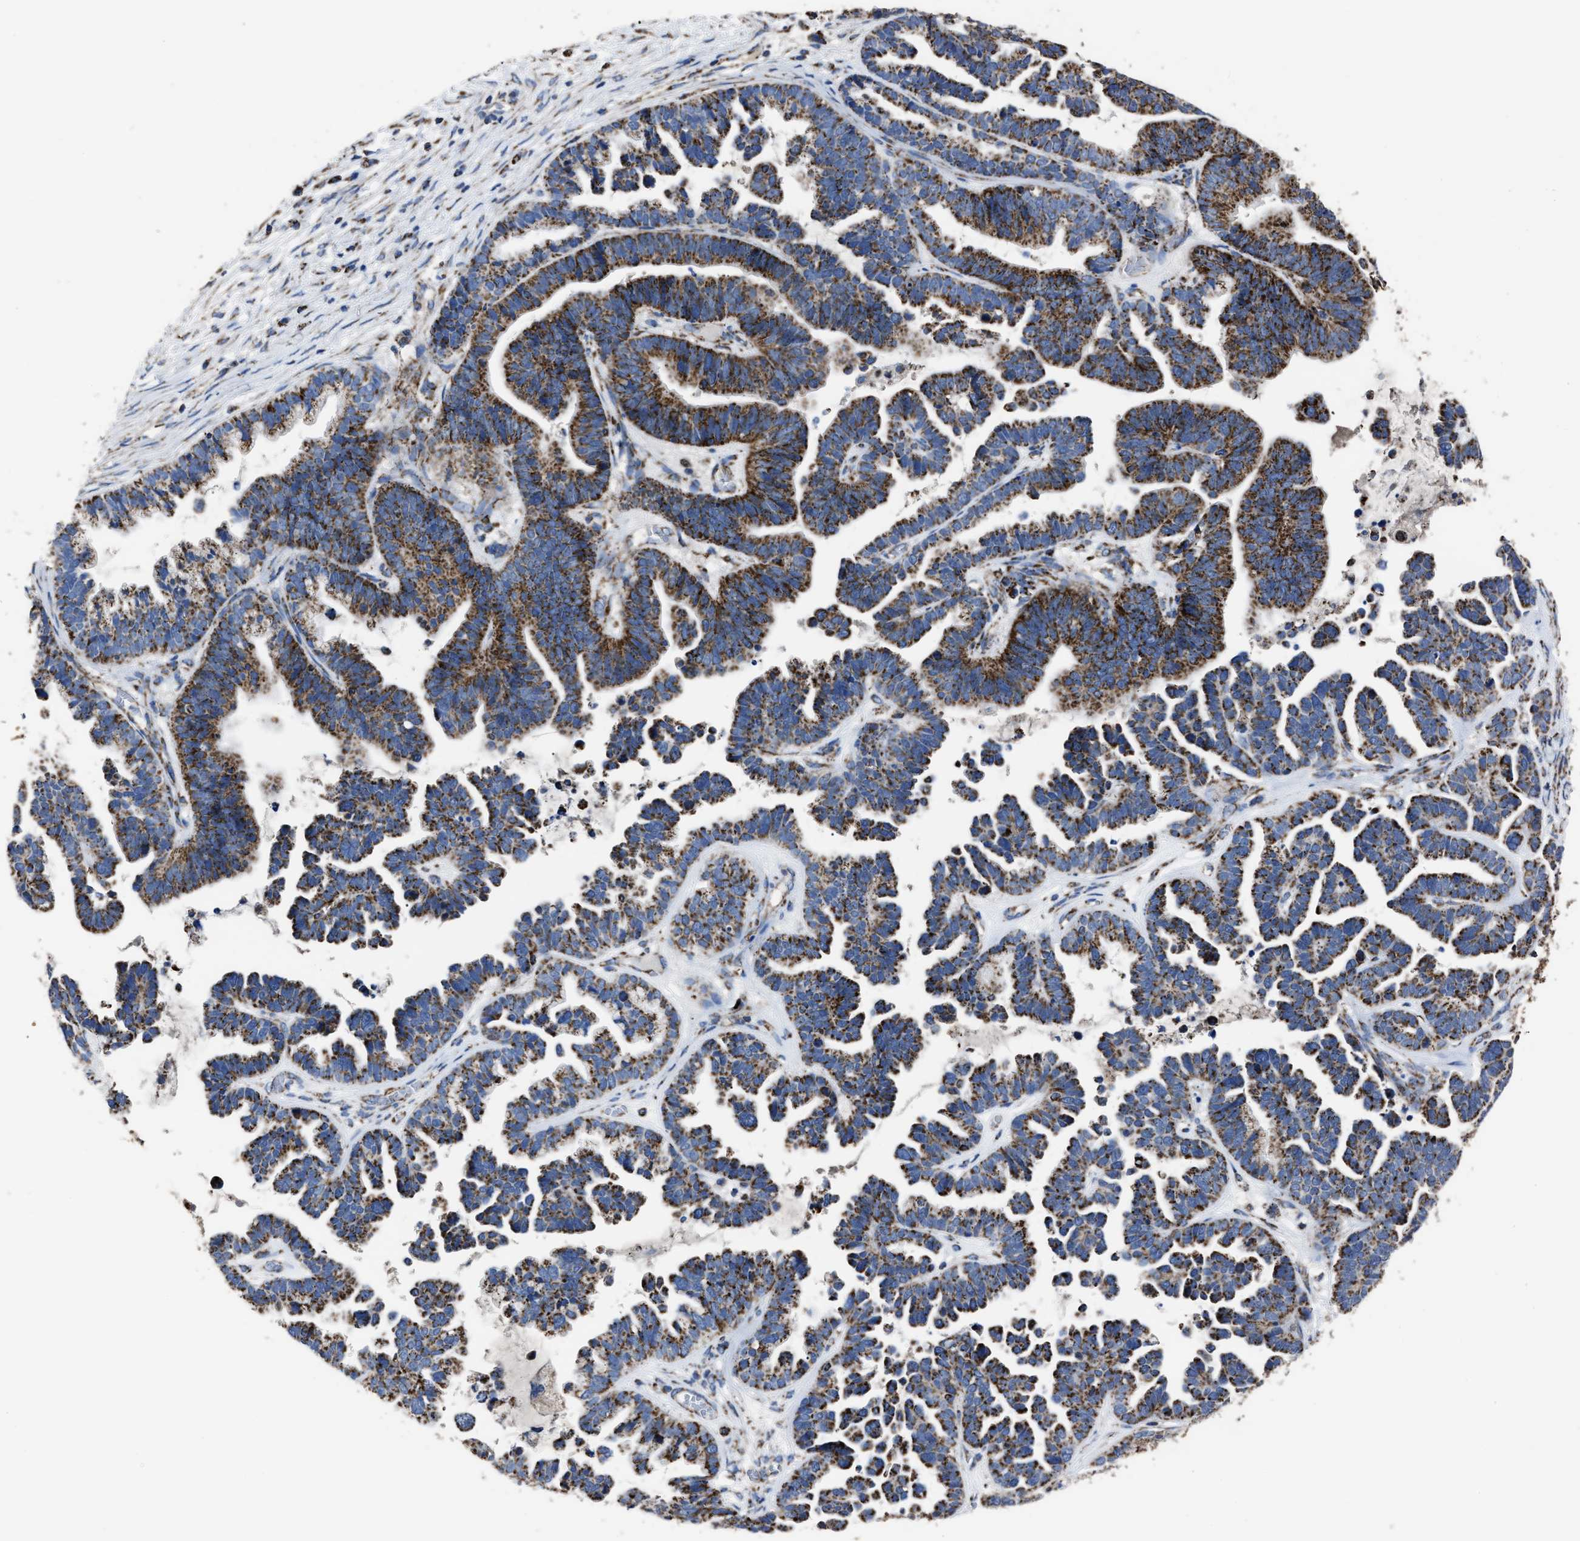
{"staining": {"intensity": "strong", "quantity": ">75%", "location": "cytoplasmic/membranous"}, "tissue": "ovarian cancer", "cell_type": "Tumor cells", "image_type": "cancer", "snomed": [{"axis": "morphology", "description": "Cystadenocarcinoma, serous, NOS"}, {"axis": "topography", "description": "Ovary"}], "caption": "Strong cytoplasmic/membranous protein staining is identified in approximately >75% of tumor cells in serous cystadenocarcinoma (ovarian).", "gene": "NDUFV3", "patient": {"sex": "female", "age": 56}}